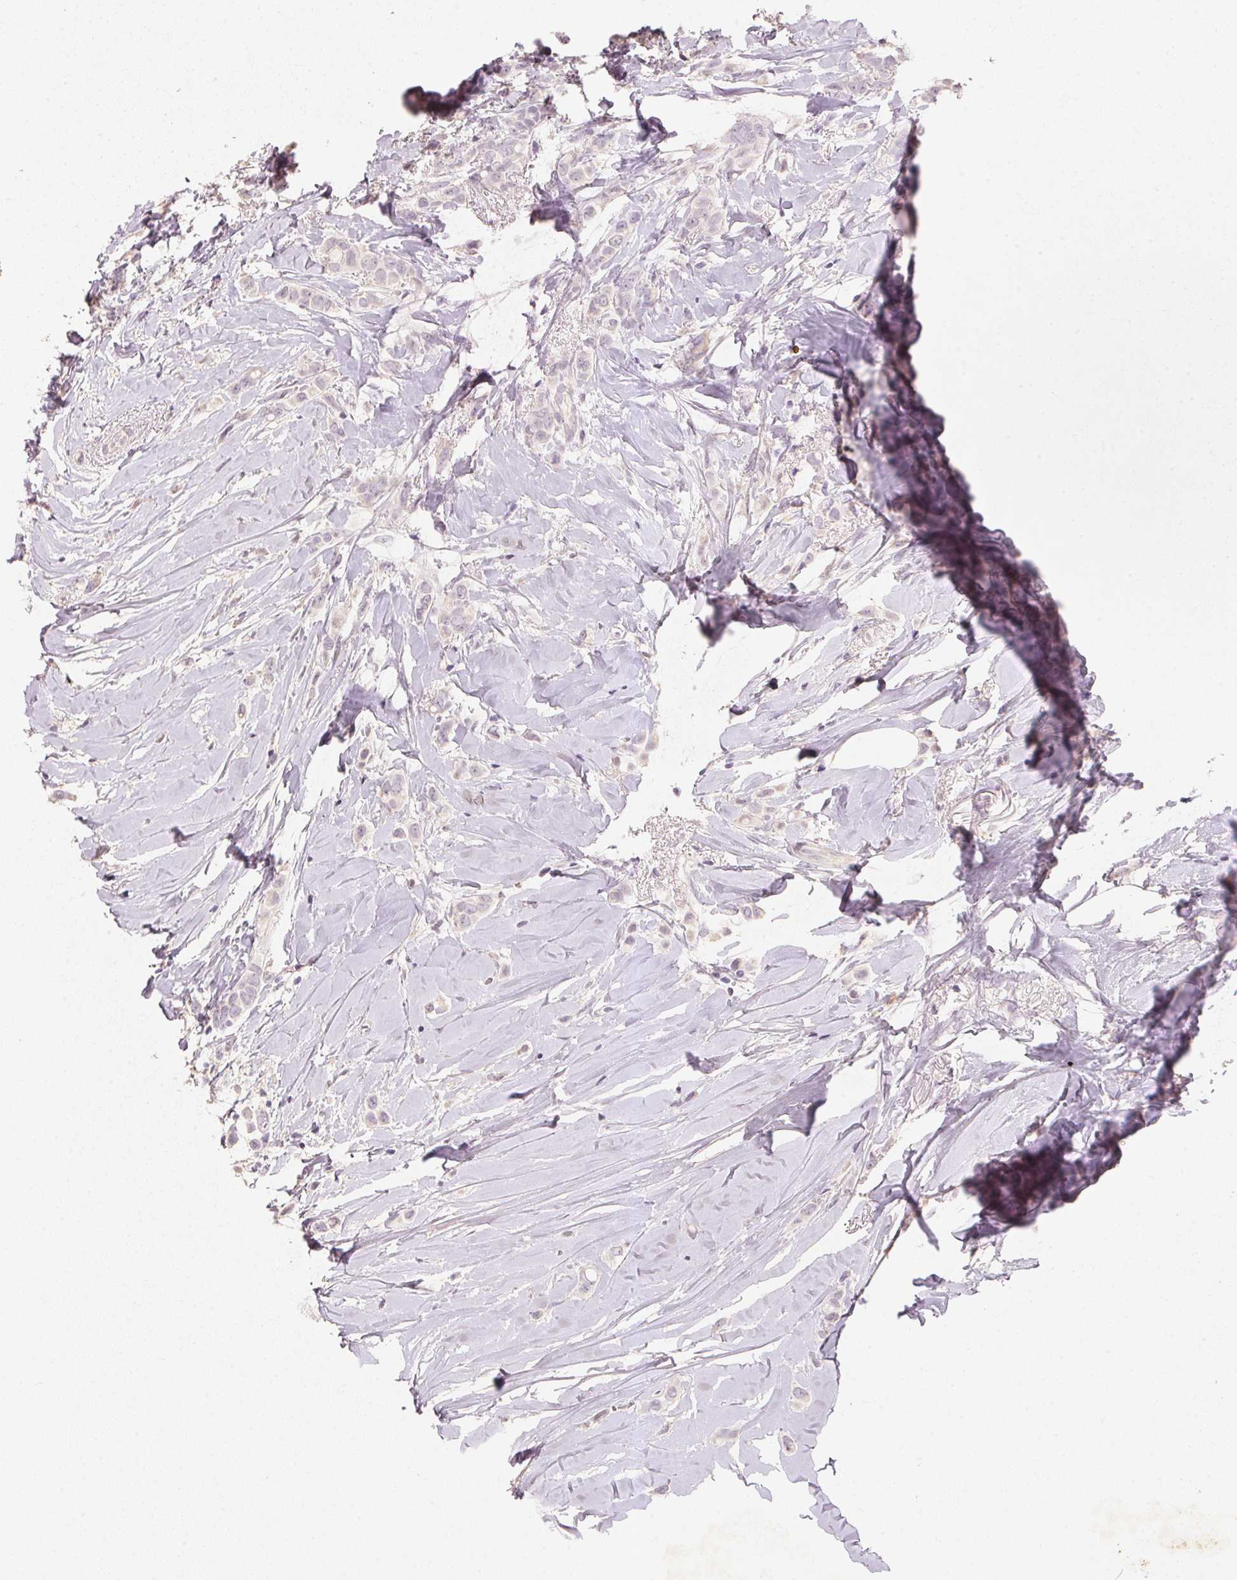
{"staining": {"intensity": "negative", "quantity": "none", "location": "none"}, "tissue": "breast cancer", "cell_type": "Tumor cells", "image_type": "cancer", "snomed": [{"axis": "morphology", "description": "Lobular carcinoma"}, {"axis": "topography", "description": "Breast"}], "caption": "IHC histopathology image of human breast lobular carcinoma stained for a protein (brown), which reveals no positivity in tumor cells.", "gene": "CXCL5", "patient": {"sex": "female", "age": 66}}